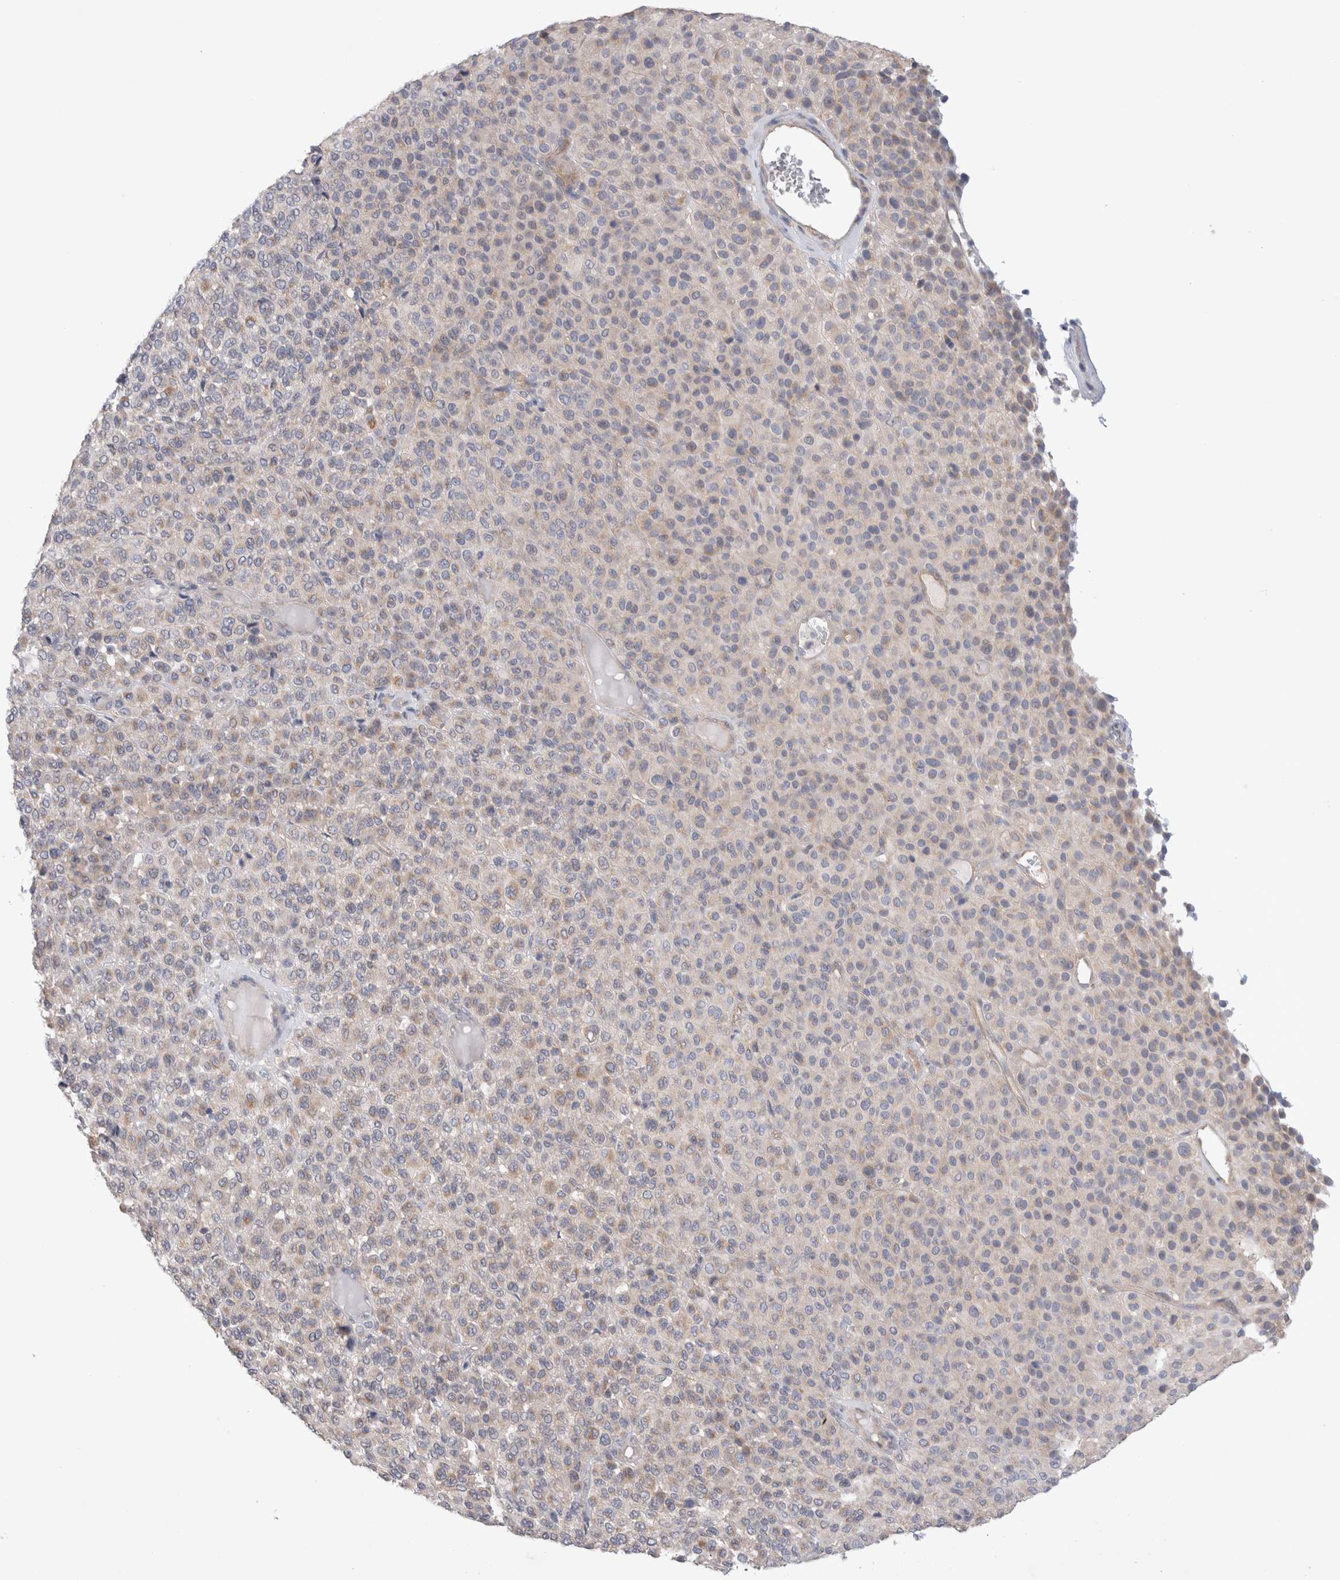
{"staining": {"intensity": "negative", "quantity": "none", "location": "none"}, "tissue": "melanoma", "cell_type": "Tumor cells", "image_type": "cancer", "snomed": [{"axis": "morphology", "description": "Malignant melanoma, Metastatic site"}, {"axis": "topography", "description": "Pancreas"}], "caption": "A photomicrograph of malignant melanoma (metastatic site) stained for a protein reveals no brown staining in tumor cells.", "gene": "IFT74", "patient": {"sex": "female", "age": 30}}